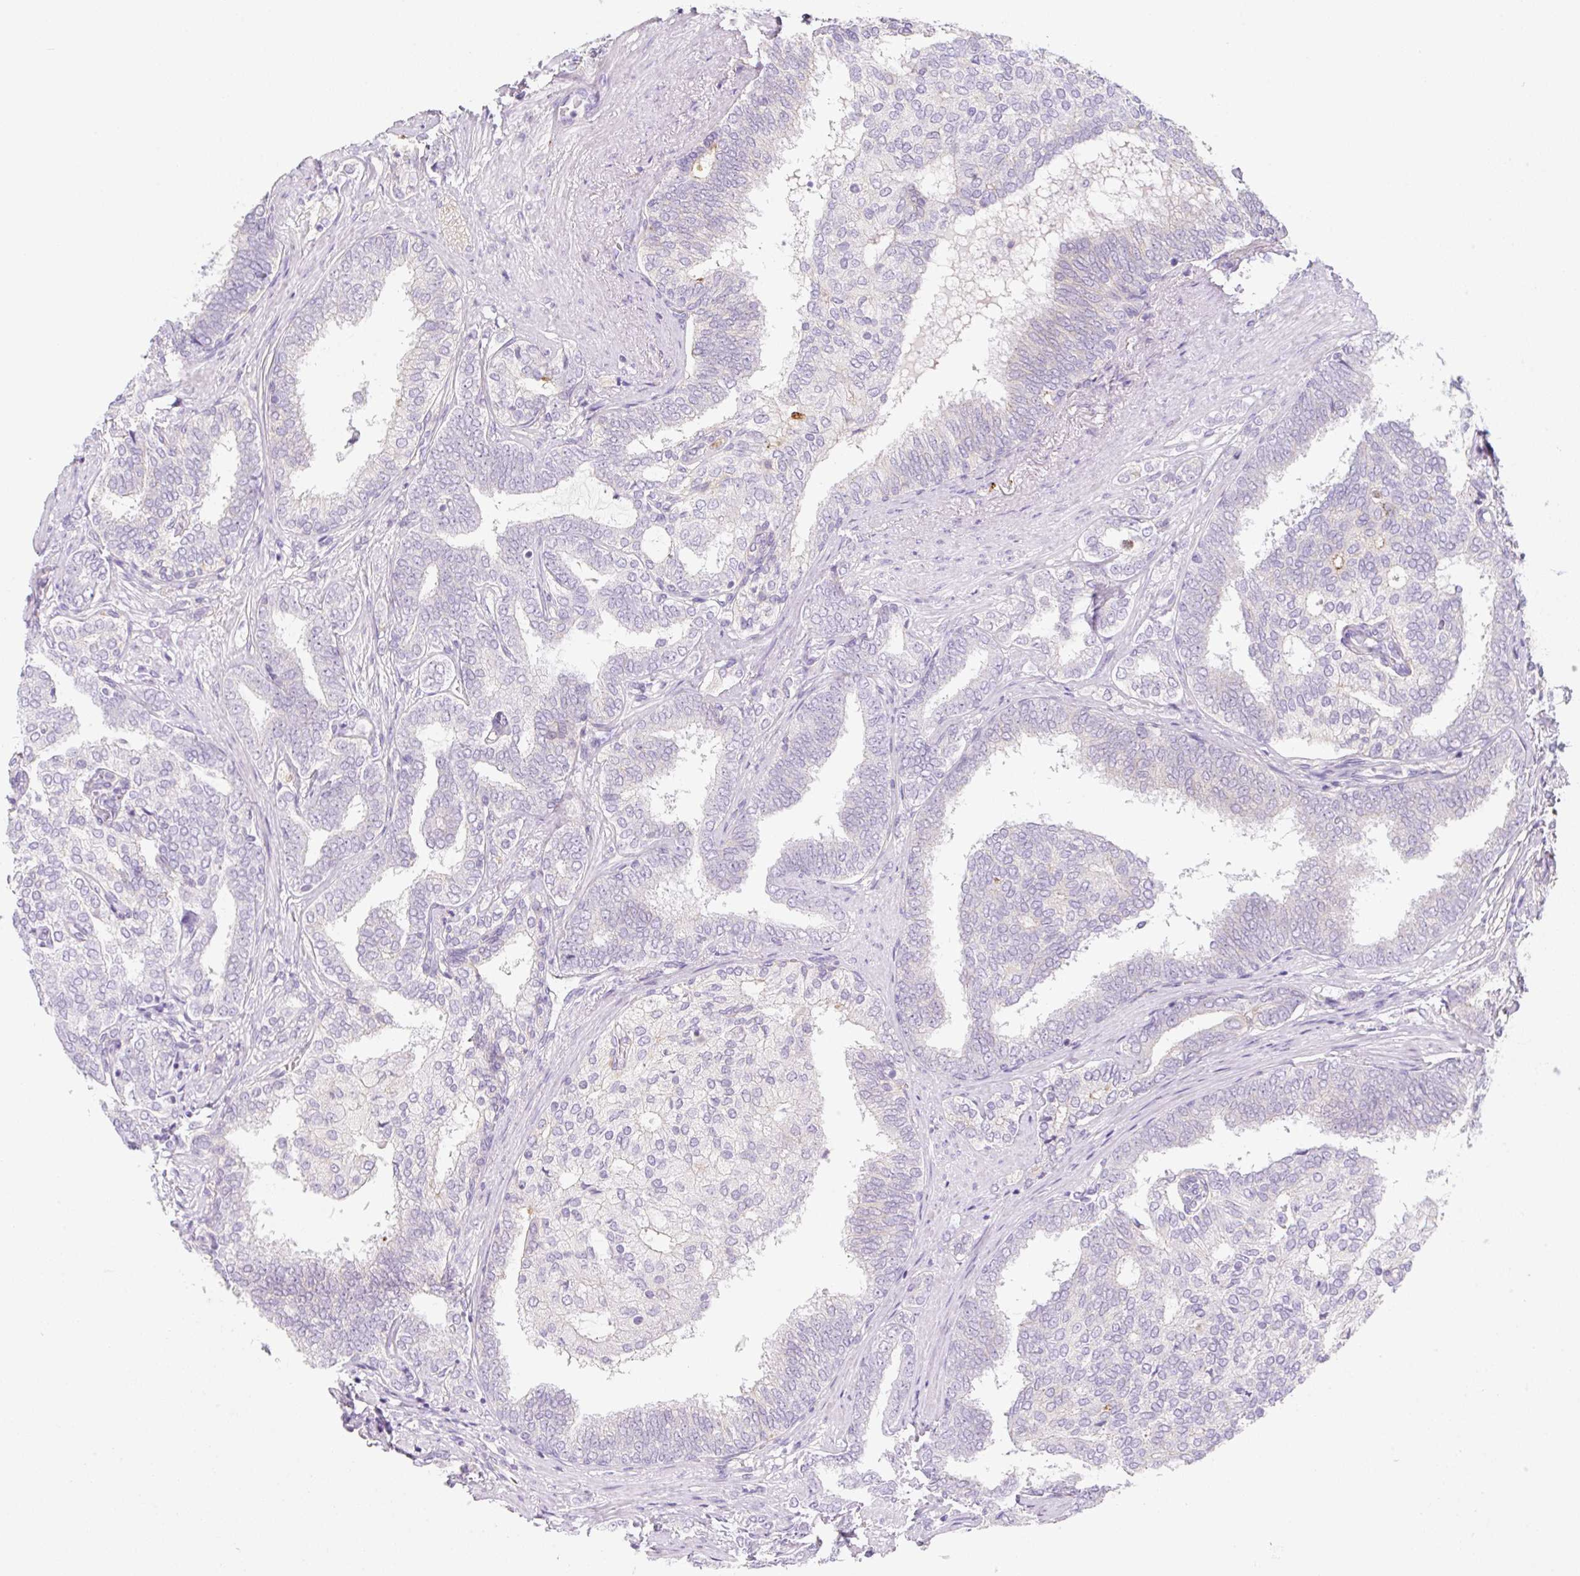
{"staining": {"intensity": "weak", "quantity": "<25%", "location": "cytoplasmic/membranous"}, "tissue": "prostate cancer", "cell_type": "Tumor cells", "image_type": "cancer", "snomed": [{"axis": "morphology", "description": "Adenocarcinoma, High grade"}, {"axis": "topography", "description": "Prostate"}], "caption": "Tumor cells show no significant protein staining in high-grade adenocarcinoma (prostate).", "gene": "LYVE1", "patient": {"sex": "male", "age": 72}}